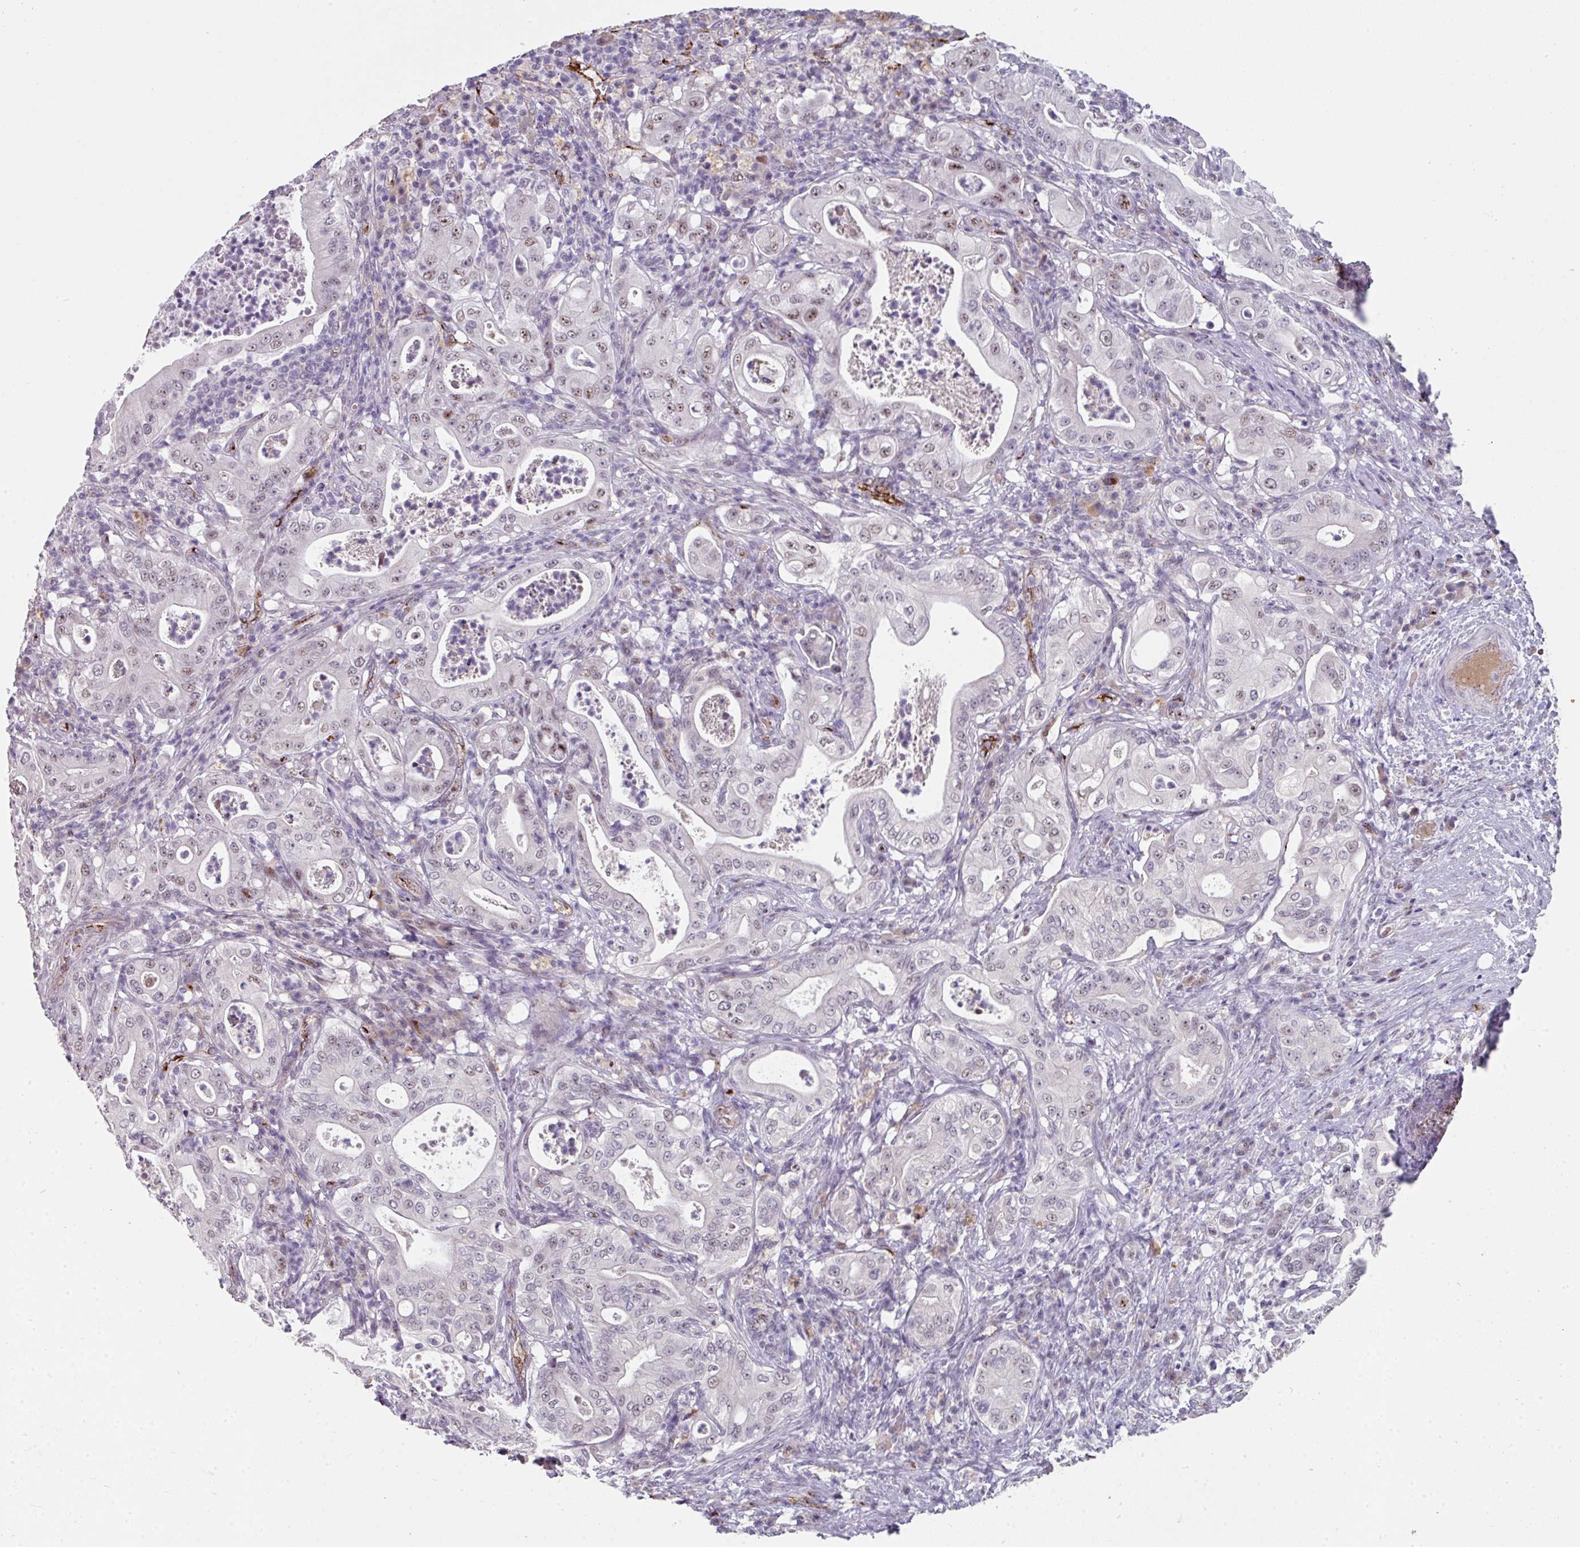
{"staining": {"intensity": "moderate", "quantity": "<25%", "location": "nuclear"}, "tissue": "pancreatic cancer", "cell_type": "Tumor cells", "image_type": "cancer", "snomed": [{"axis": "morphology", "description": "Adenocarcinoma, NOS"}, {"axis": "topography", "description": "Pancreas"}], "caption": "Immunohistochemistry (DAB (3,3'-diaminobenzidine)) staining of human pancreatic adenocarcinoma exhibits moderate nuclear protein expression in approximately <25% of tumor cells.", "gene": "SIDT2", "patient": {"sex": "male", "age": 71}}